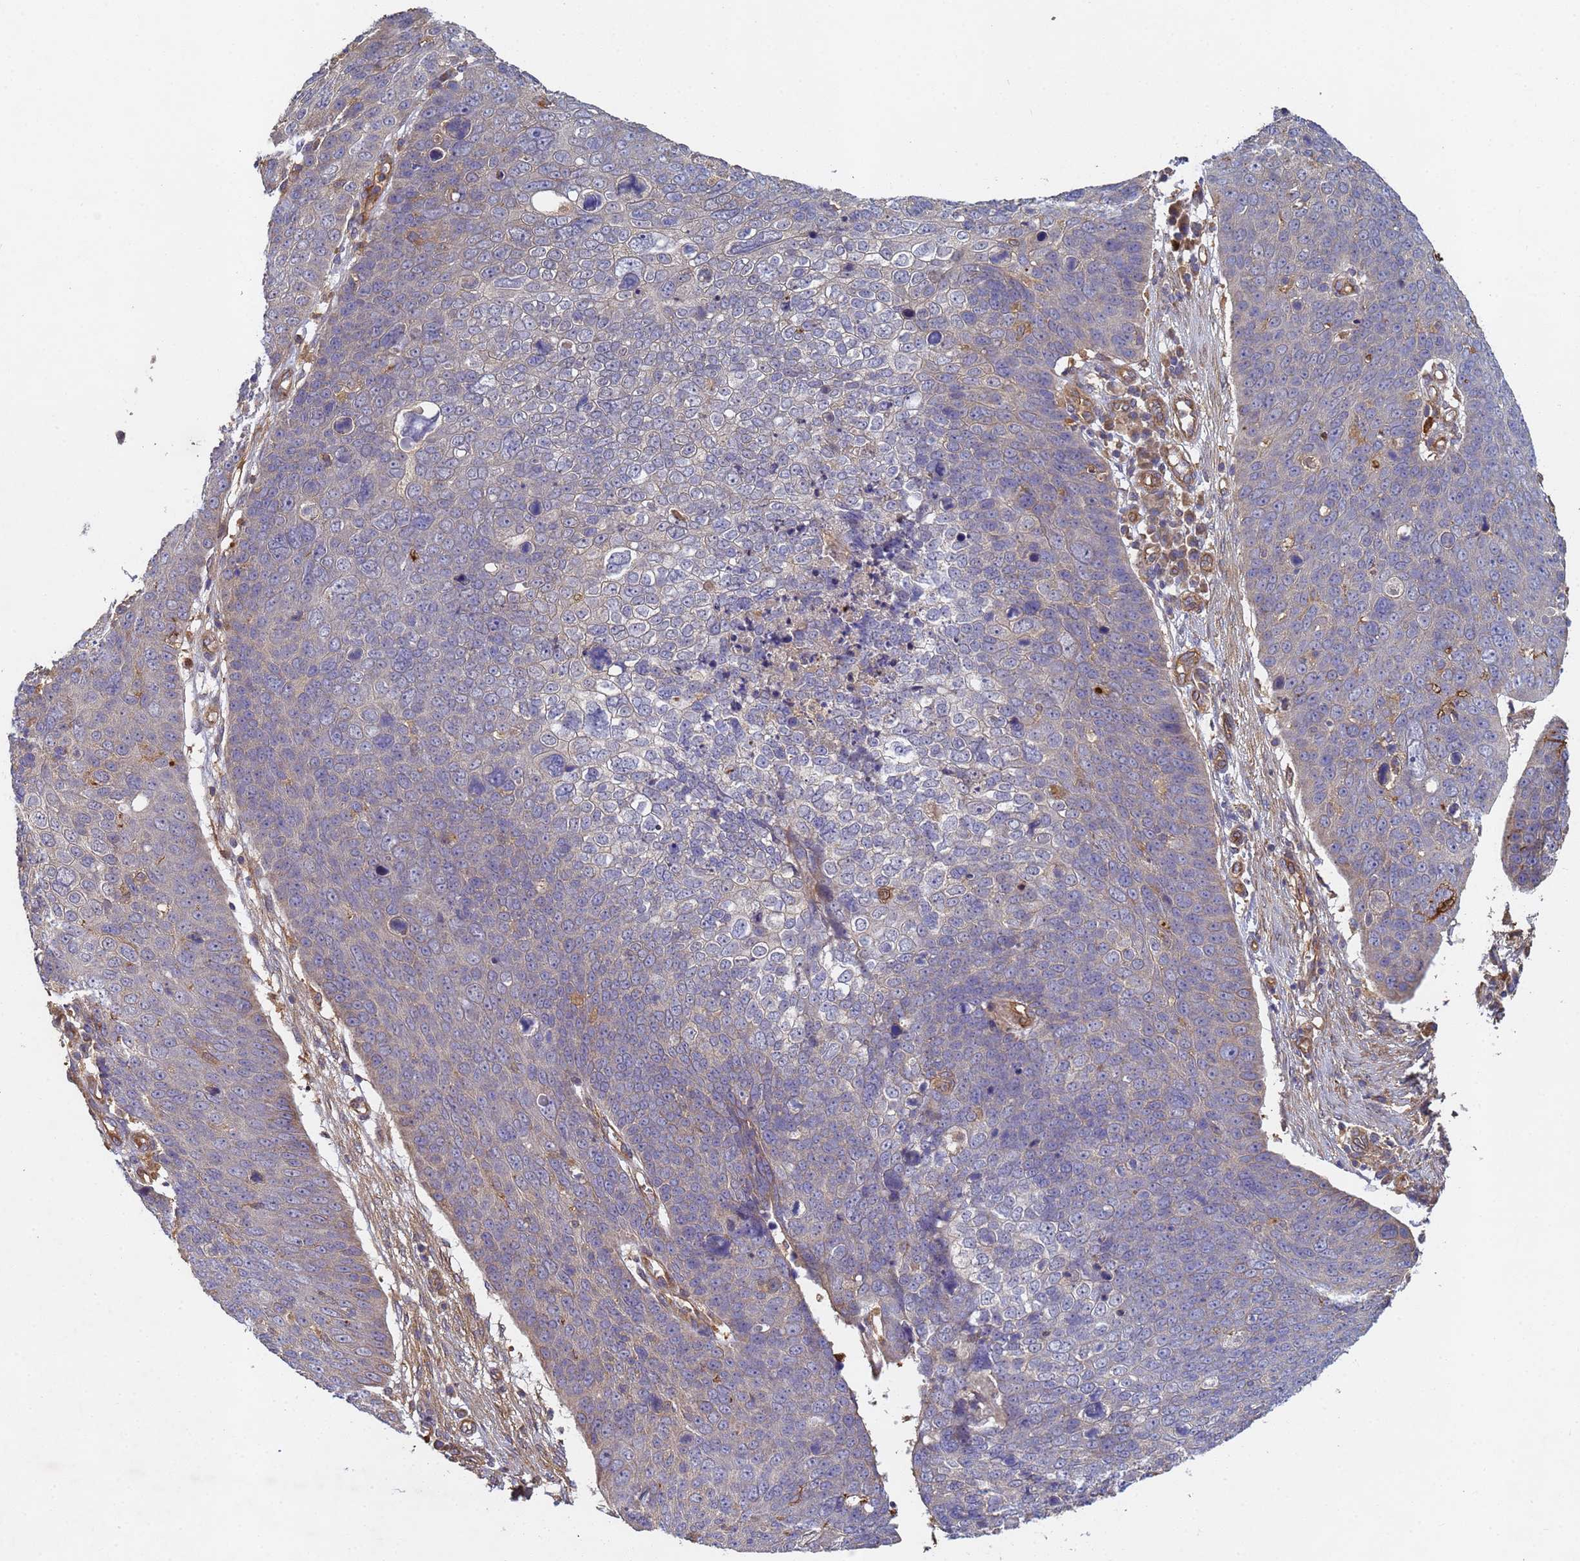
{"staining": {"intensity": "weak", "quantity": "<25%", "location": "cytoplasmic/membranous"}, "tissue": "skin cancer", "cell_type": "Tumor cells", "image_type": "cancer", "snomed": [{"axis": "morphology", "description": "Squamous cell carcinoma, NOS"}, {"axis": "topography", "description": "Skin"}], "caption": "Human skin squamous cell carcinoma stained for a protein using immunohistochemistry reveals no positivity in tumor cells.", "gene": "C8orf34", "patient": {"sex": "male", "age": 71}}